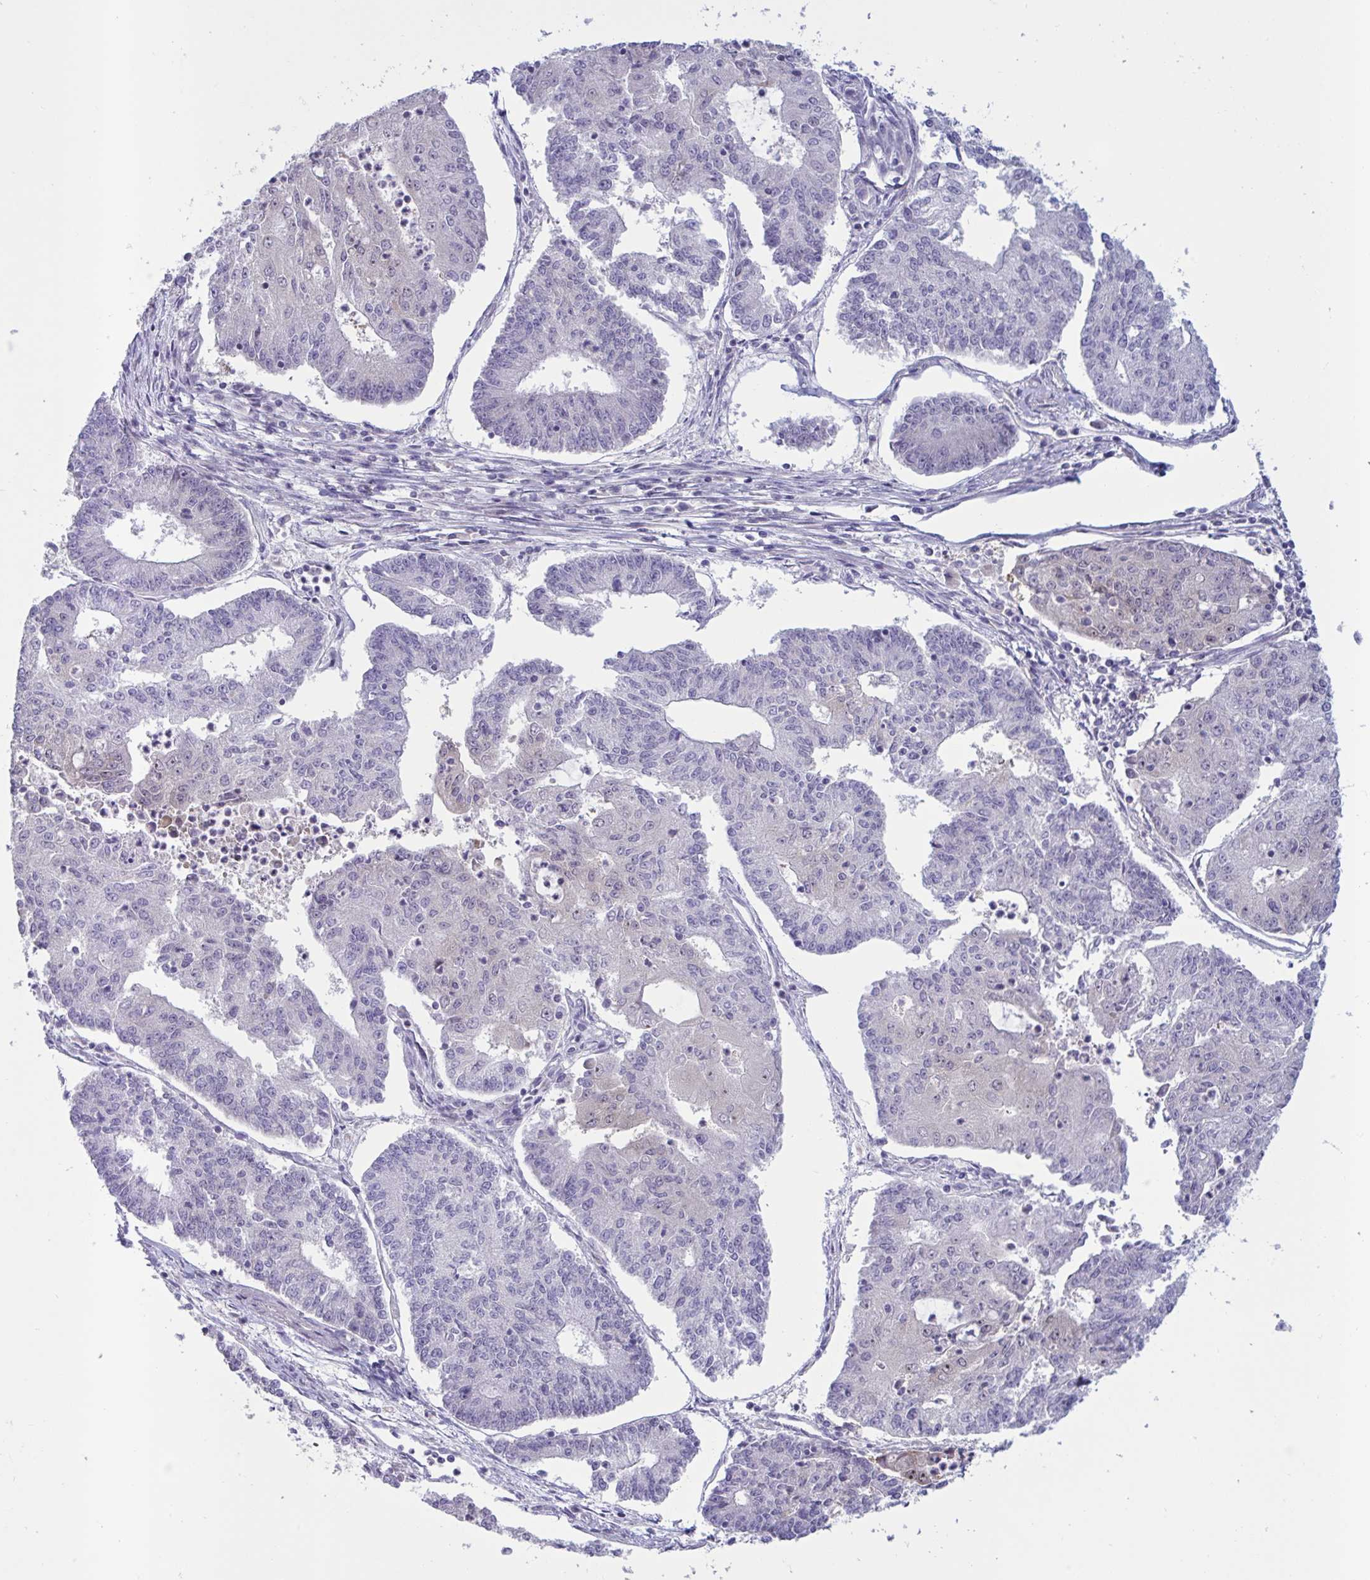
{"staining": {"intensity": "negative", "quantity": "none", "location": "none"}, "tissue": "endometrial cancer", "cell_type": "Tumor cells", "image_type": "cancer", "snomed": [{"axis": "morphology", "description": "Adenocarcinoma, NOS"}, {"axis": "topography", "description": "Endometrium"}], "caption": "Tumor cells are negative for protein expression in human endometrial adenocarcinoma.", "gene": "DOCK11", "patient": {"sex": "female", "age": 56}}